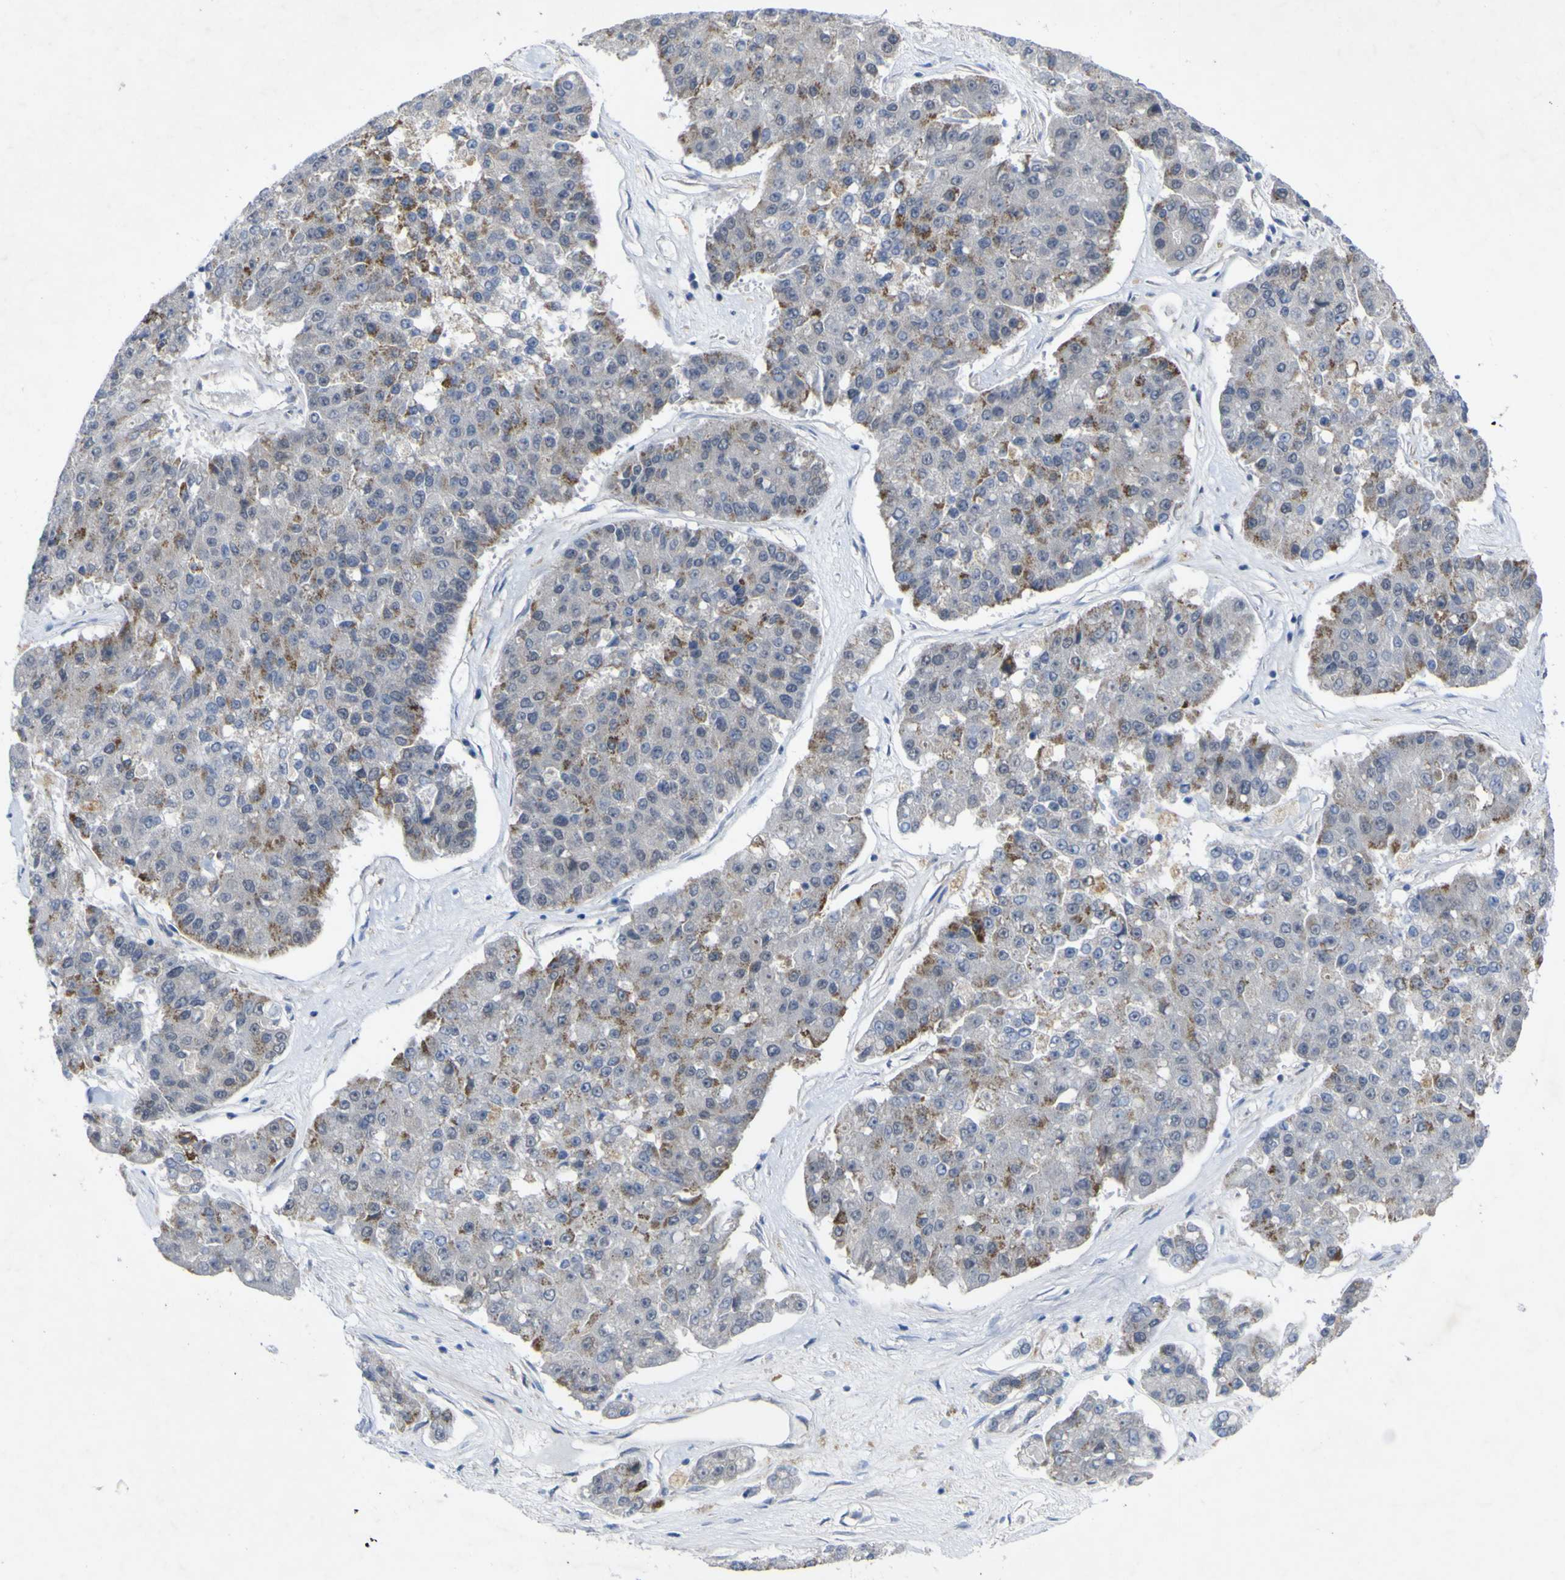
{"staining": {"intensity": "negative", "quantity": "none", "location": "none"}, "tissue": "pancreatic cancer", "cell_type": "Tumor cells", "image_type": "cancer", "snomed": [{"axis": "morphology", "description": "Adenocarcinoma, NOS"}, {"axis": "topography", "description": "Pancreas"}], "caption": "Human adenocarcinoma (pancreatic) stained for a protein using immunohistochemistry reveals no staining in tumor cells.", "gene": "NAV1", "patient": {"sex": "male", "age": 50}}